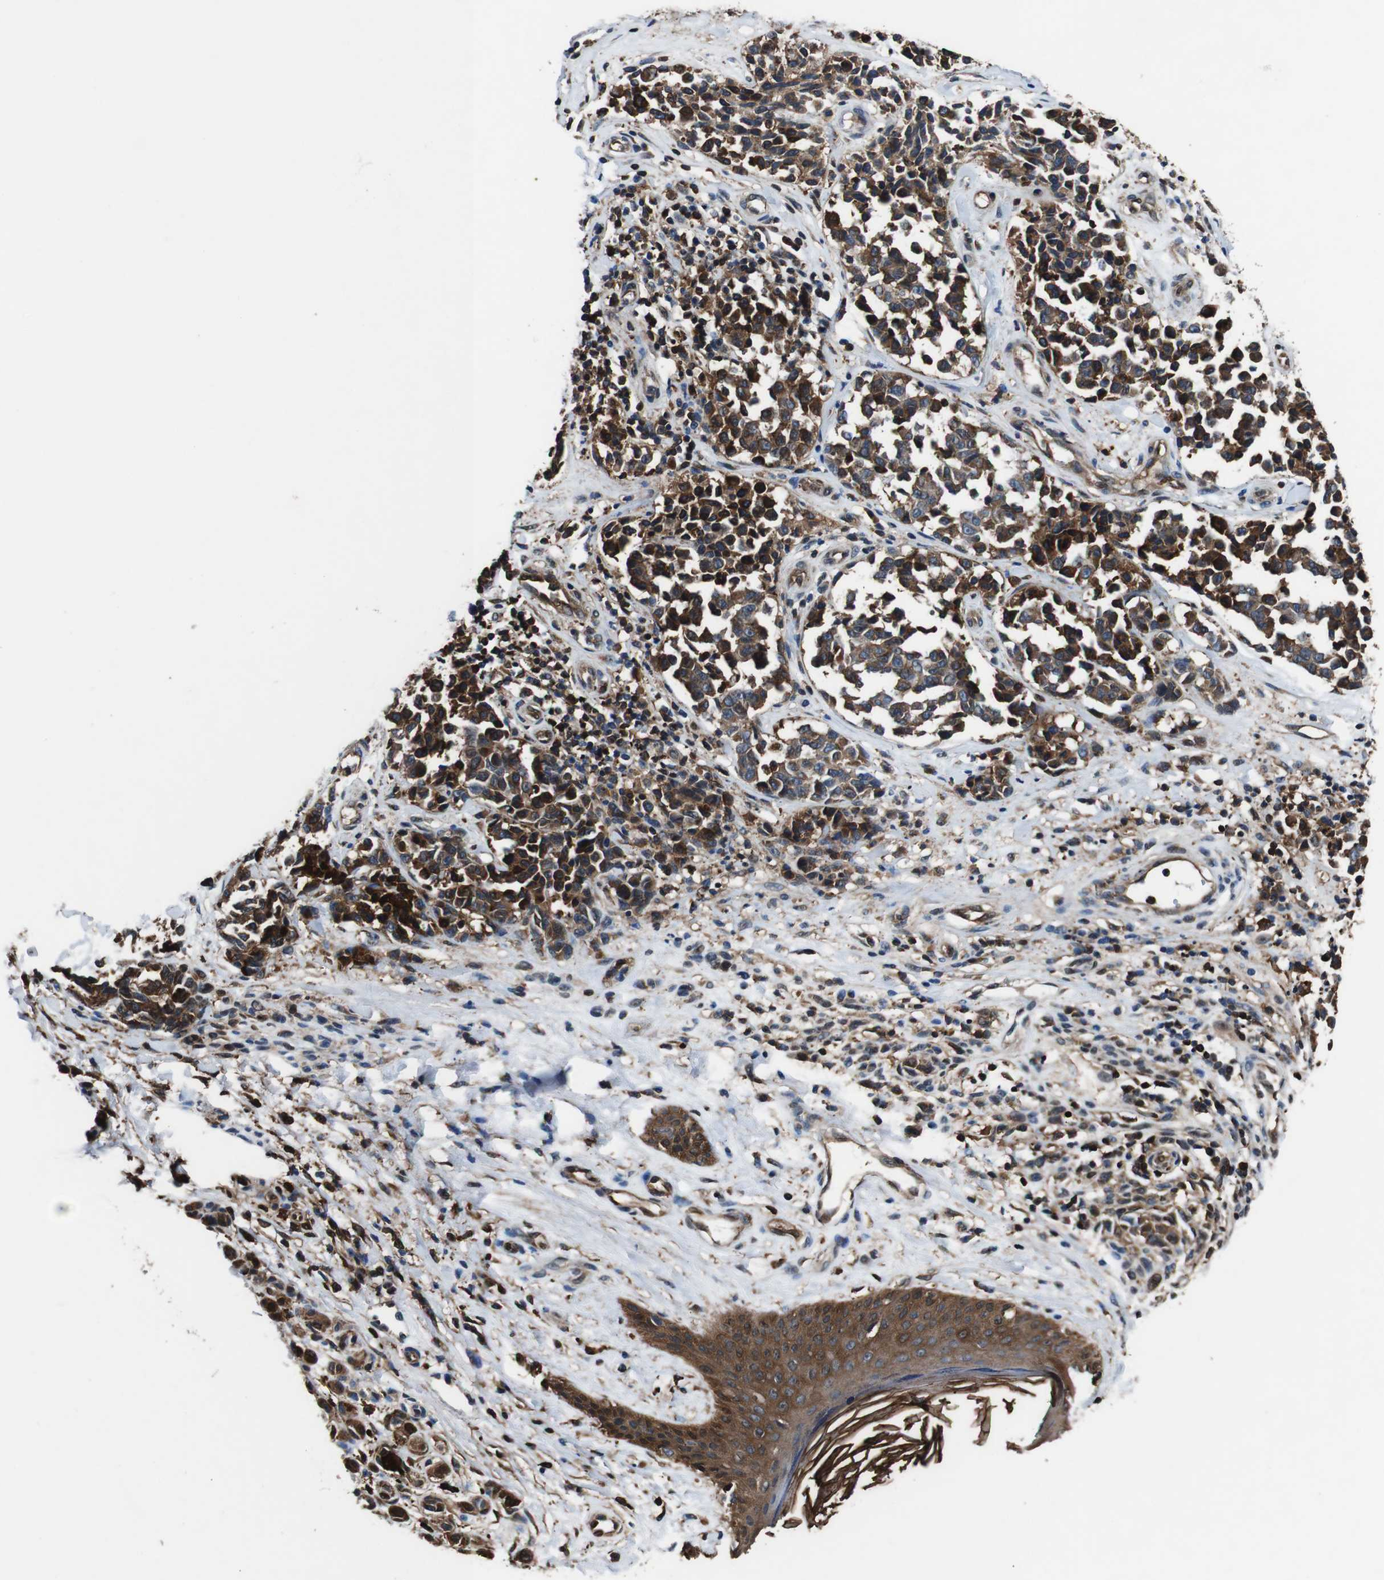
{"staining": {"intensity": "strong", "quantity": ">75%", "location": "cytoplasmic/membranous"}, "tissue": "melanoma", "cell_type": "Tumor cells", "image_type": "cancer", "snomed": [{"axis": "morphology", "description": "Malignant melanoma, NOS"}, {"axis": "topography", "description": "Skin"}], "caption": "Strong cytoplasmic/membranous positivity is present in about >75% of tumor cells in melanoma.", "gene": "ANXA1", "patient": {"sex": "female", "age": 64}}